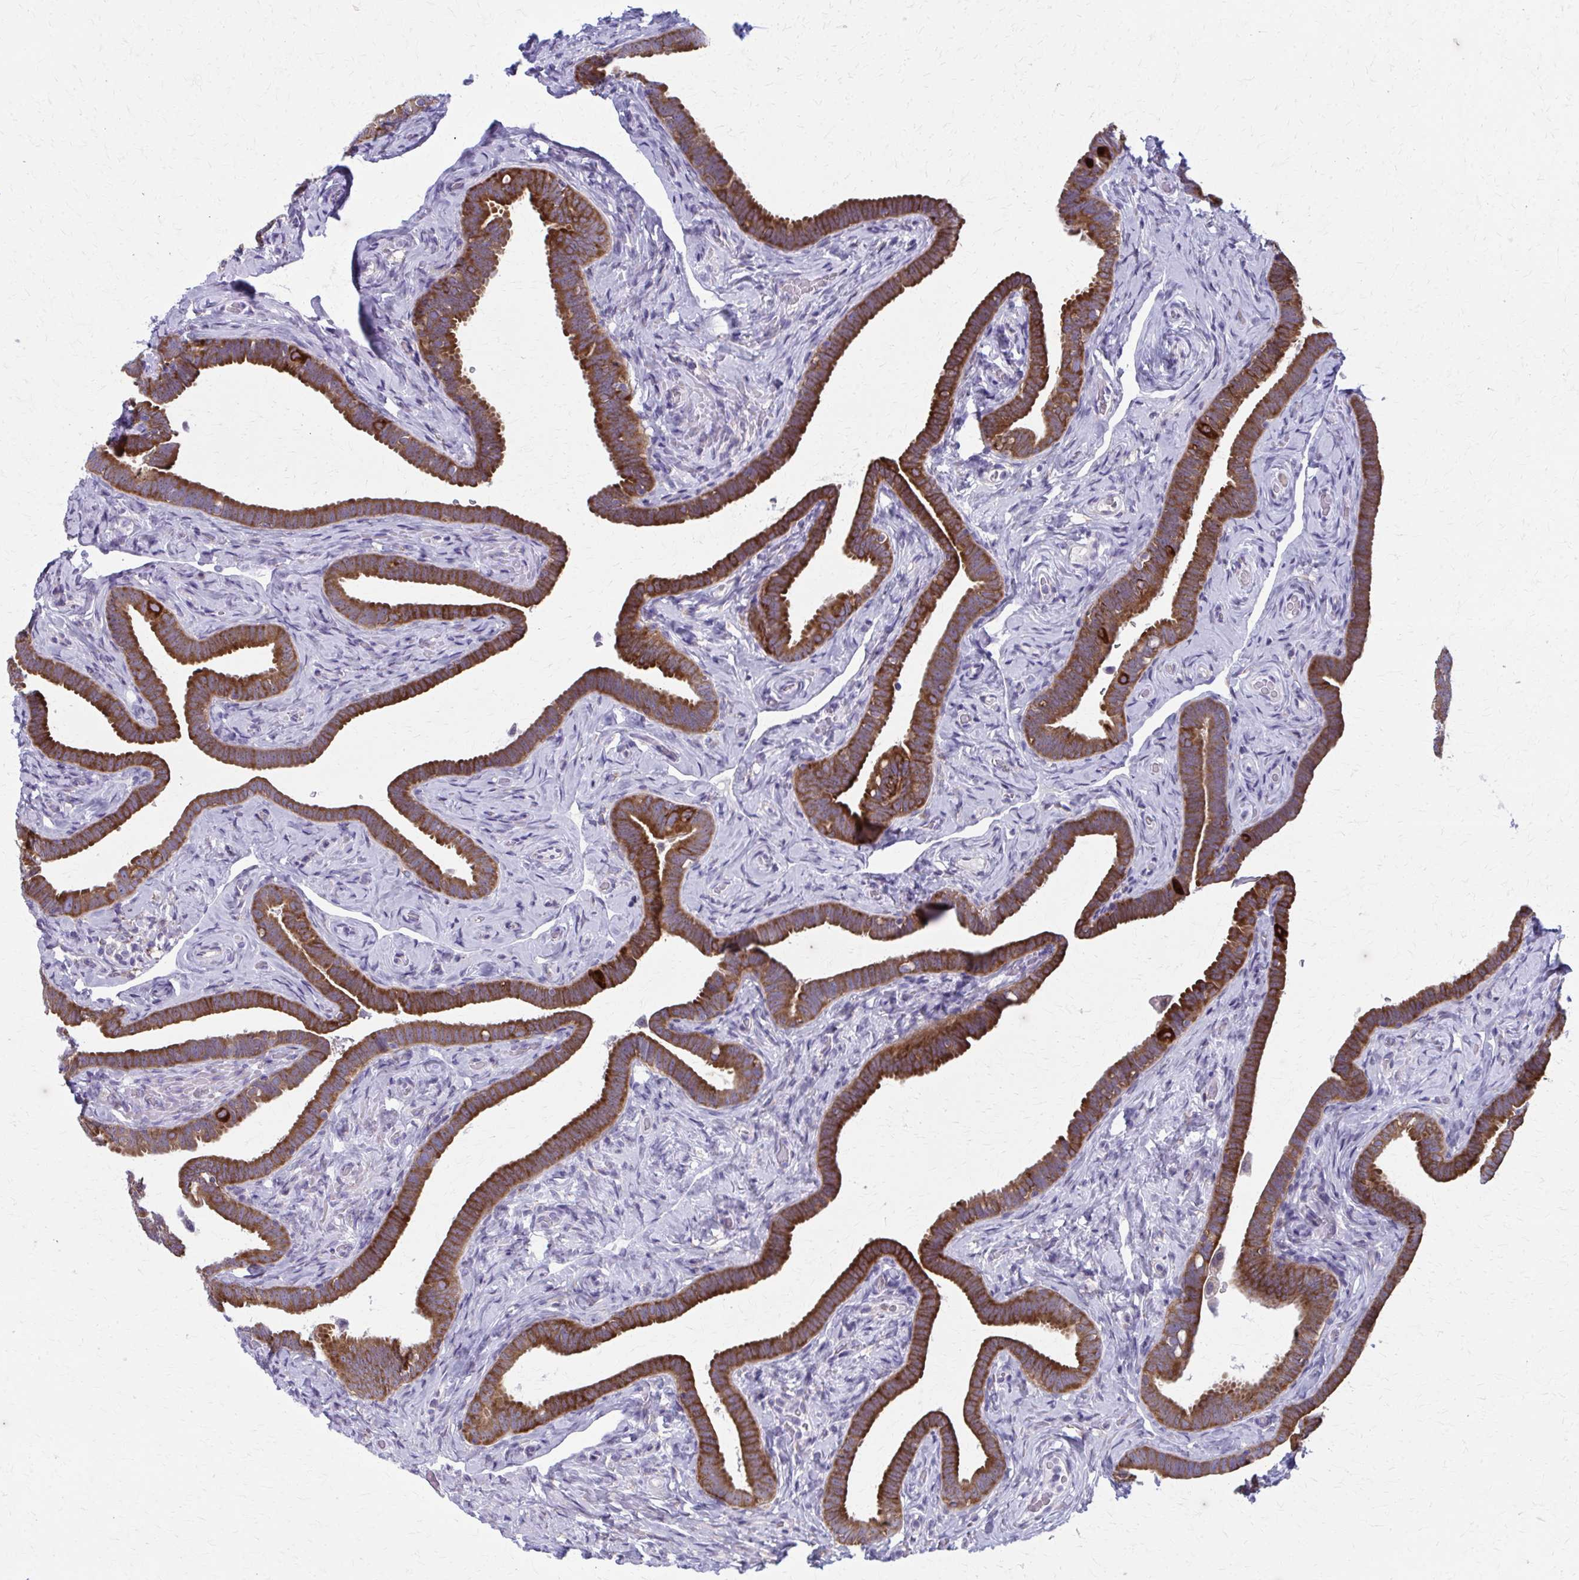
{"staining": {"intensity": "strong", "quantity": ">75%", "location": "cytoplasmic/membranous"}, "tissue": "fallopian tube", "cell_type": "Glandular cells", "image_type": "normal", "snomed": [{"axis": "morphology", "description": "Normal tissue, NOS"}, {"axis": "topography", "description": "Fallopian tube"}], "caption": "Fallopian tube stained with DAB immunohistochemistry (IHC) demonstrates high levels of strong cytoplasmic/membranous staining in about >75% of glandular cells.", "gene": "SPATS2L", "patient": {"sex": "female", "age": 69}}